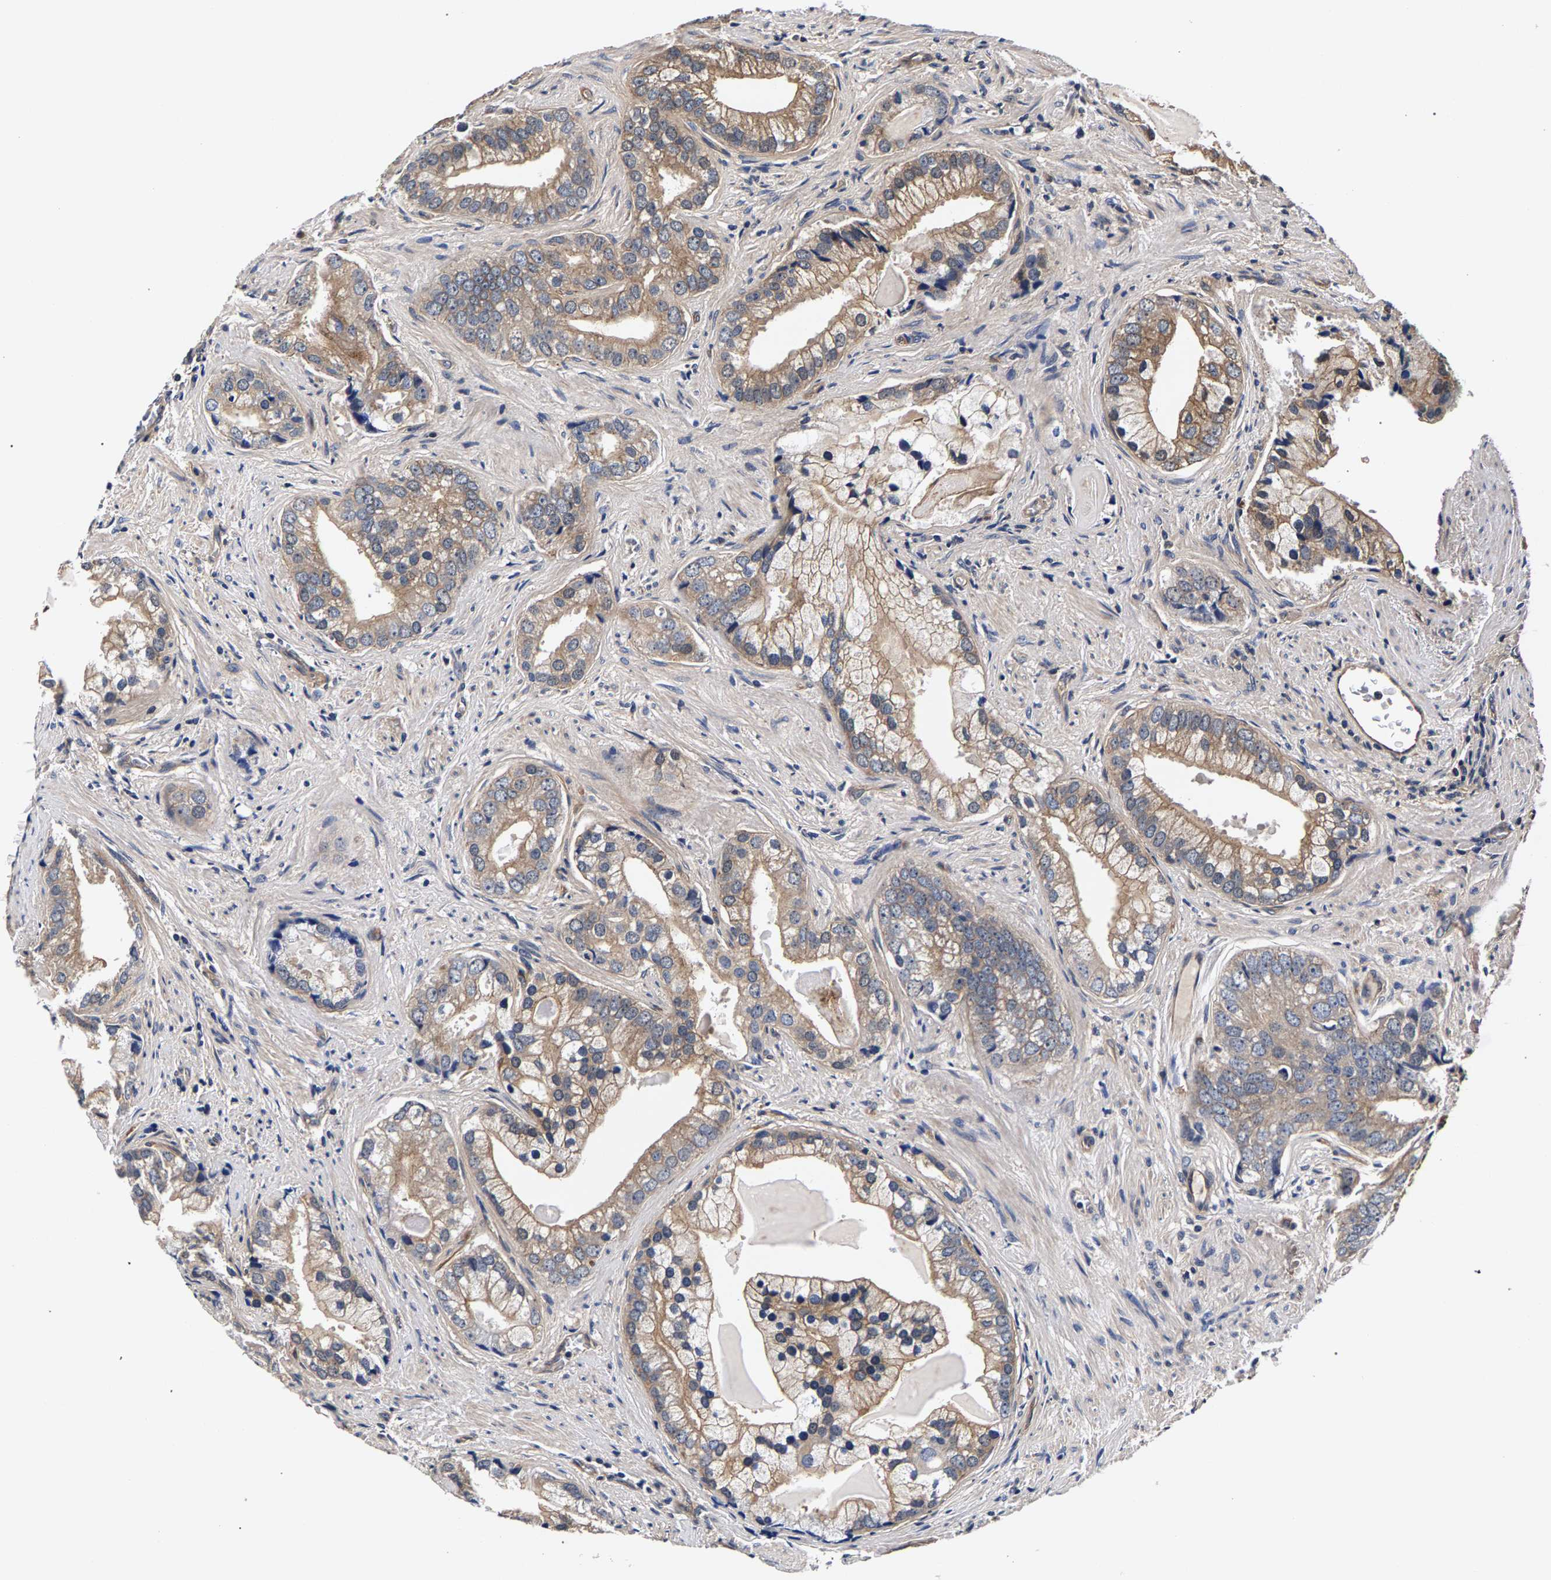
{"staining": {"intensity": "moderate", "quantity": ">75%", "location": "cytoplasmic/membranous"}, "tissue": "prostate cancer", "cell_type": "Tumor cells", "image_type": "cancer", "snomed": [{"axis": "morphology", "description": "Adenocarcinoma, Low grade"}, {"axis": "topography", "description": "Prostate"}], "caption": "A micrograph of prostate cancer (low-grade adenocarcinoma) stained for a protein reveals moderate cytoplasmic/membranous brown staining in tumor cells.", "gene": "MARCHF7", "patient": {"sex": "male", "age": 71}}